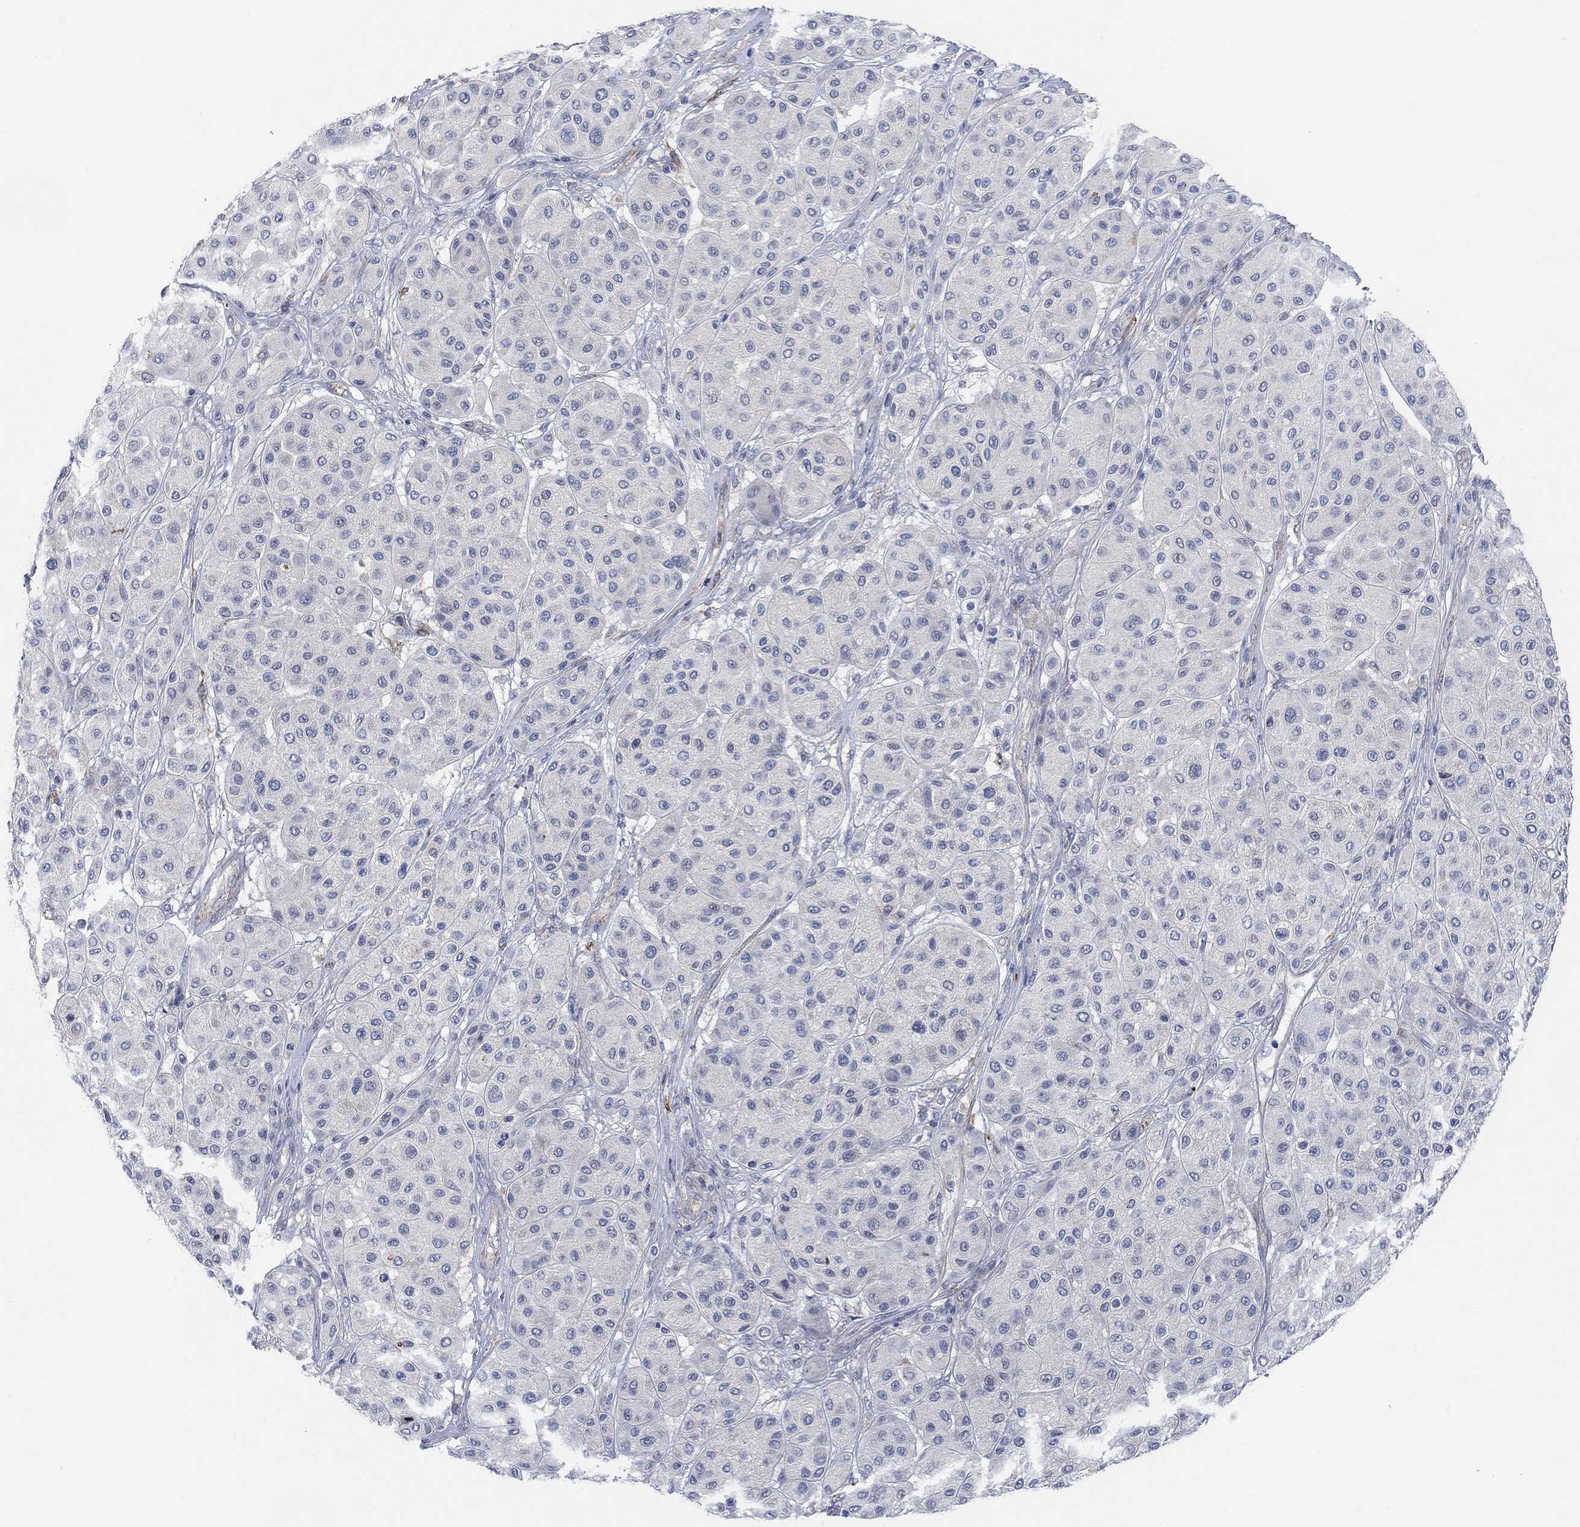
{"staining": {"intensity": "negative", "quantity": "none", "location": "none"}, "tissue": "melanoma", "cell_type": "Tumor cells", "image_type": "cancer", "snomed": [{"axis": "morphology", "description": "Malignant melanoma, Metastatic site"}, {"axis": "topography", "description": "Smooth muscle"}], "caption": "Malignant melanoma (metastatic site) was stained to show a protein in brown. There is no significant staining in tumor cells.", "gene": "HCRTR1", "patient": {"sex": "male", "age": 41}}